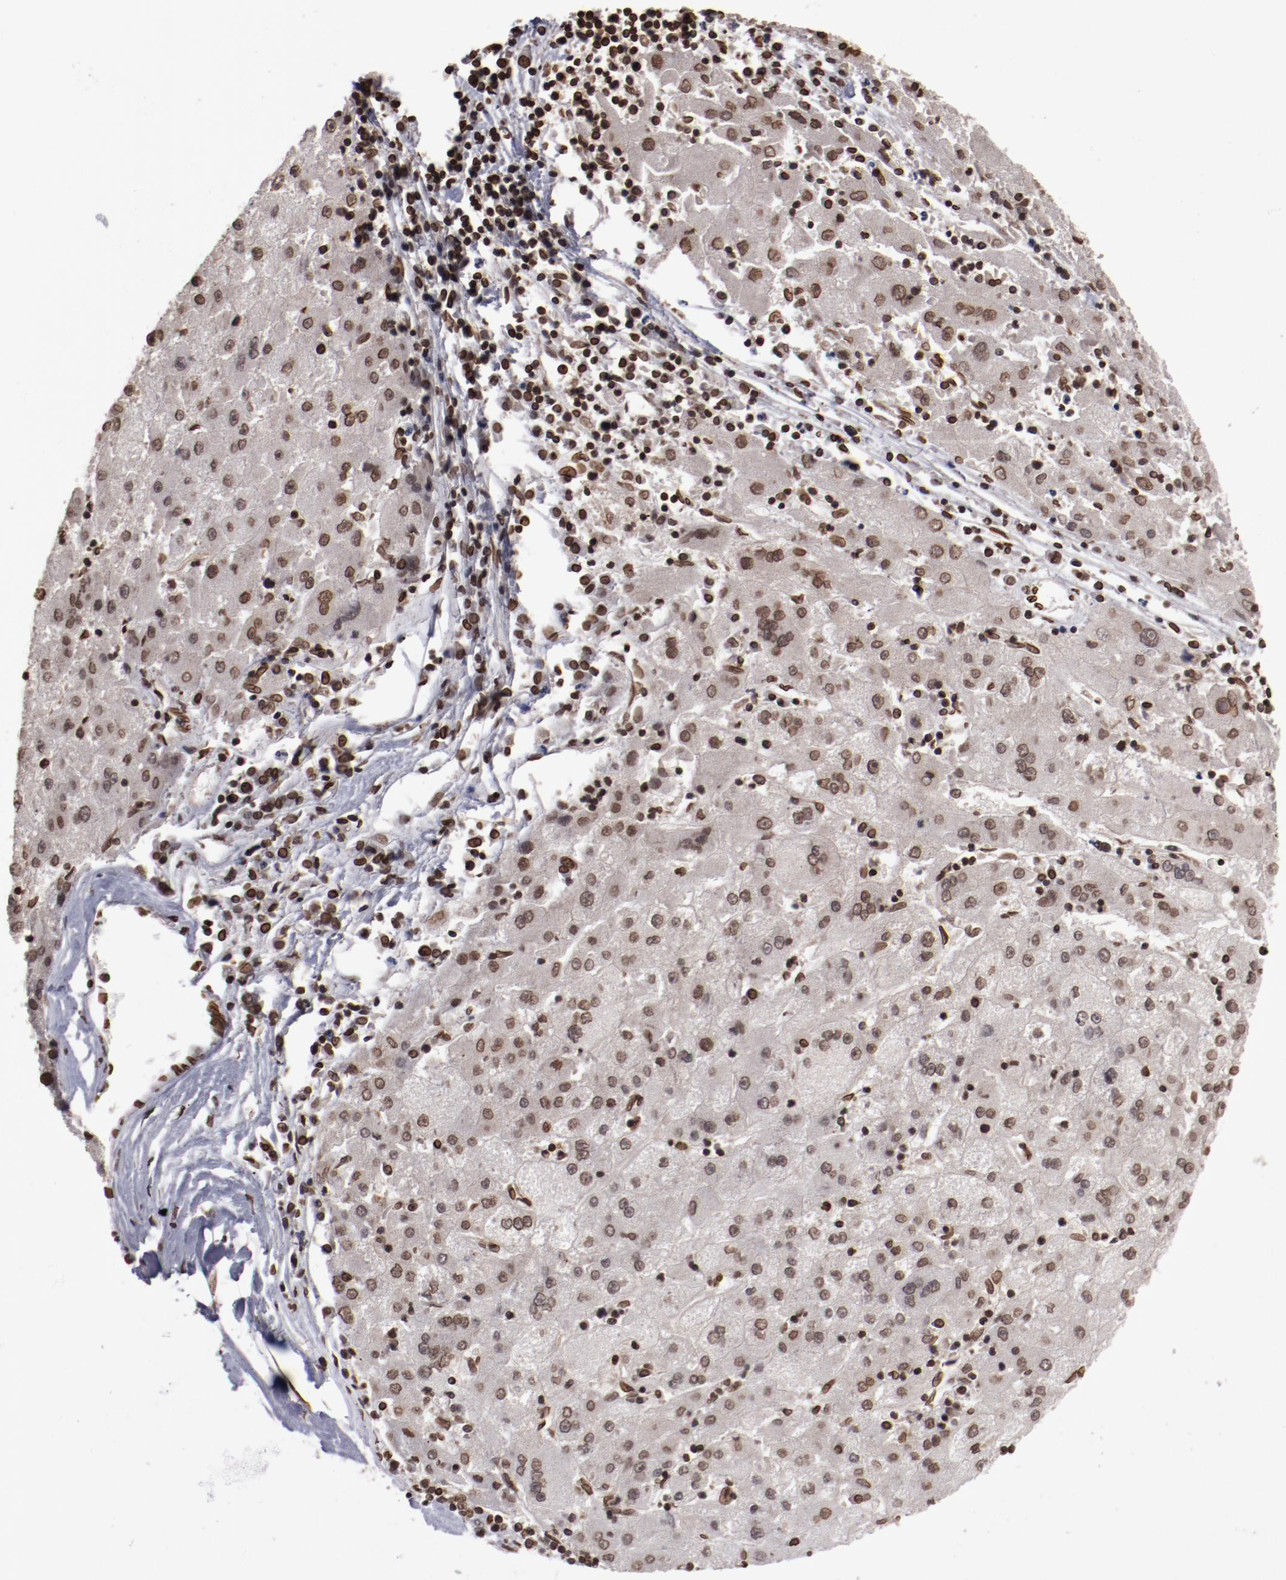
{"staining": {"intensity": "weak", "quantity": ">75%", "location": "nuclear"}, "tissue": "liver cancer", "cell_type": "Tumor cells", "image_type": "cancer", "snomed": [{"axis": "morphology", "description": "Carcinoma, Hepatocellular, NOS"}, {"axis": "topography", "description": "Liver"}], "caption": "Hepatocellular carcinoma (liver) was stained to show a protein in brown. There is low levels of weak nuclear expression in approximately >75% of tumor cells.", "gene": "AKT1", "patient": {"sex": "male", "age": 72}}